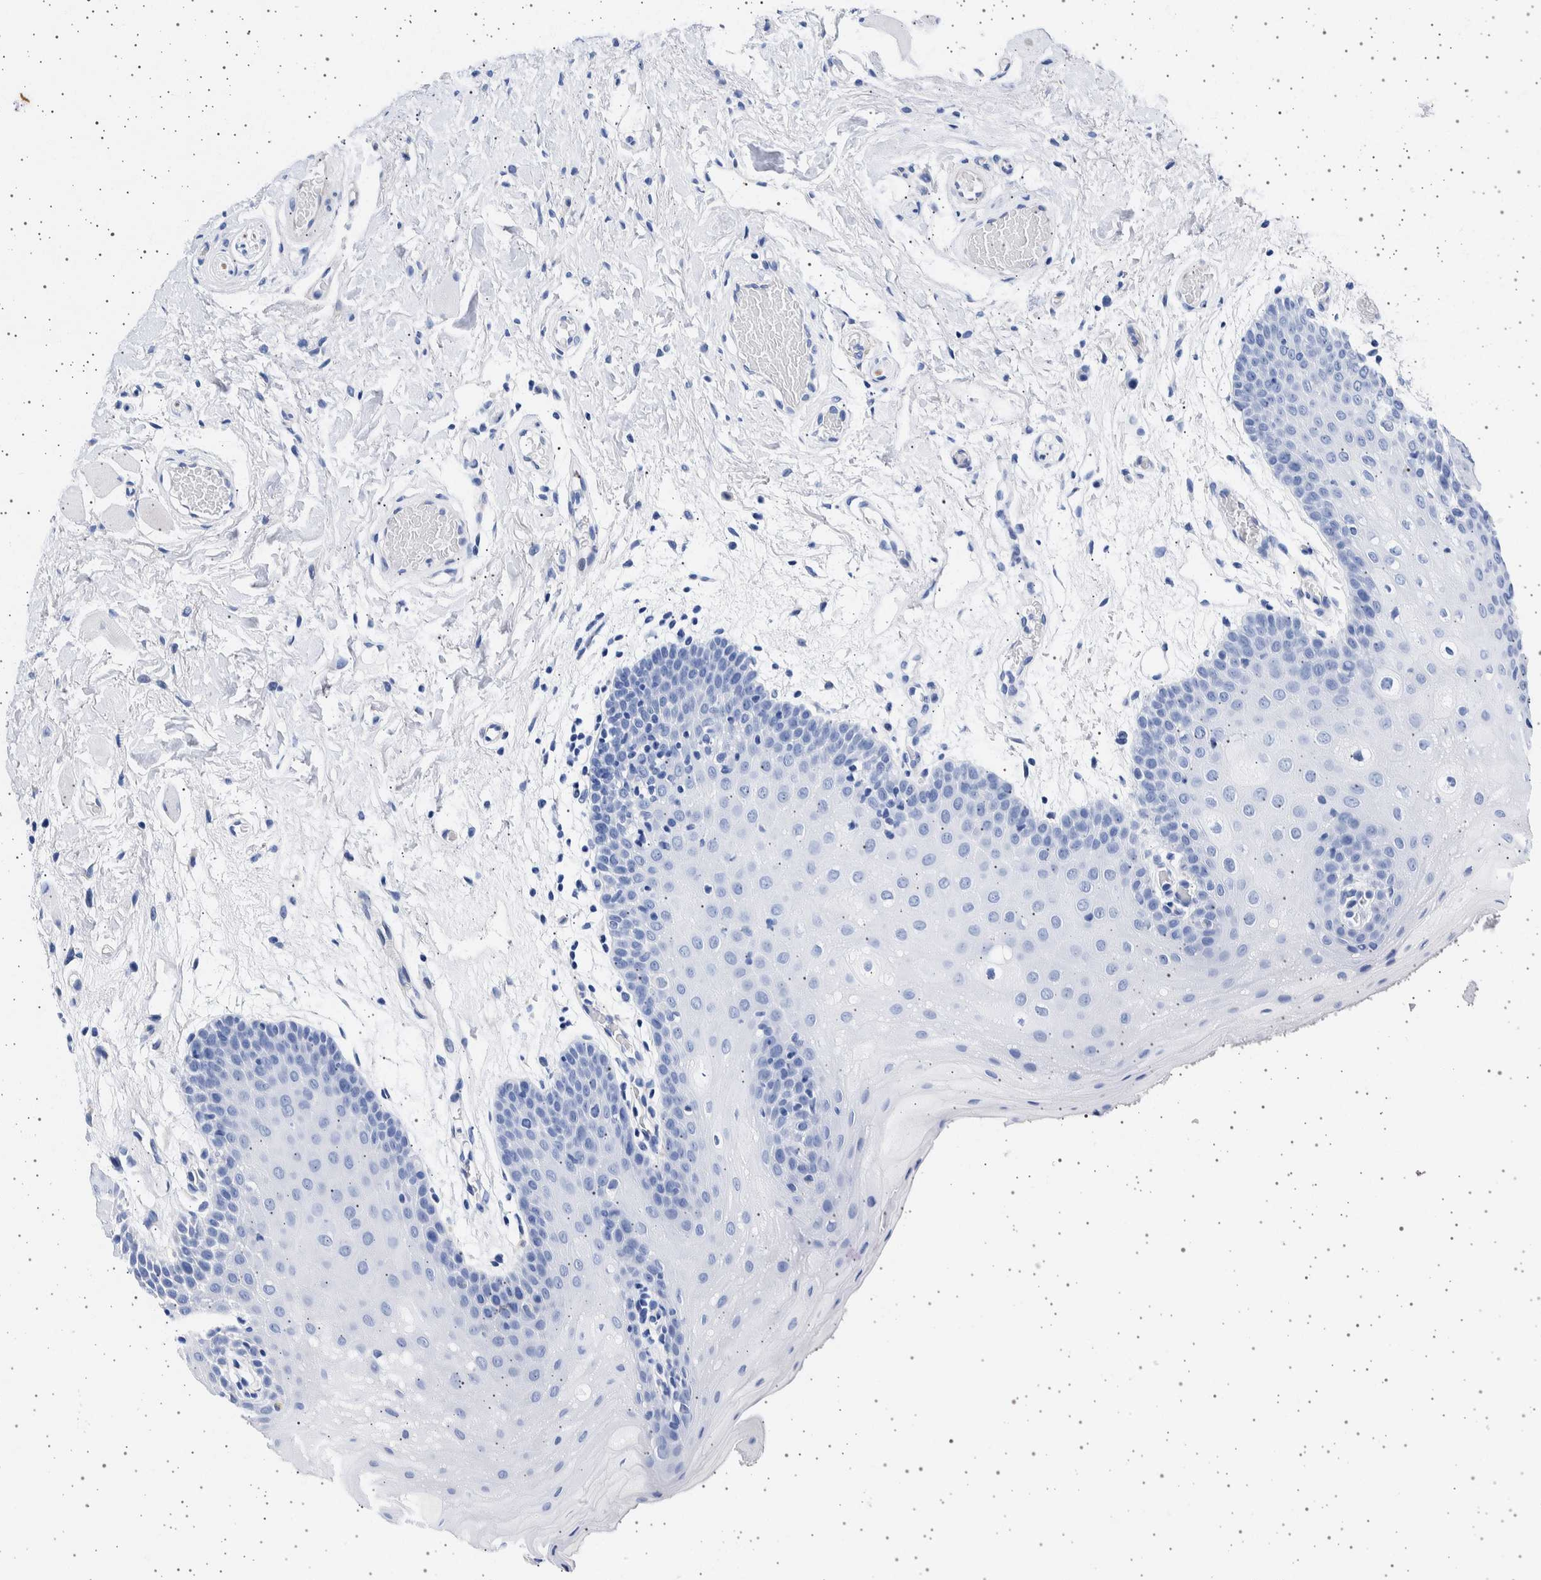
{"staining": {"intensity": "negative", "quantity": "none", "location": "none"}, "tissue": "oral mucosa", "cell_type": "Squamous epithelial cells", "image_type": "normal", "snomed": [{"axis": "morphology", "description": "Normal tissue, NOS"}, {"axis": "morphology", "description": "Squamous cell carcinoma, NOS"}, {"axis": "topography", "description": "Oral tissue"}, {"axis": "topography", "description": "Head-Neck"}], "caption": "Immunohistochemistry of benign human oral mucosa reveals no staining in squamous epithelial cells. Brightfield microscopy of immunohistochemistry (IHC) stained with DAB (3,3'-diaminobenzidine) (brown) and hematoxylin (blue), captured at high magnification.", "gene": "SEPTIN4", "patient": {"sex": "male", "age": 71}}